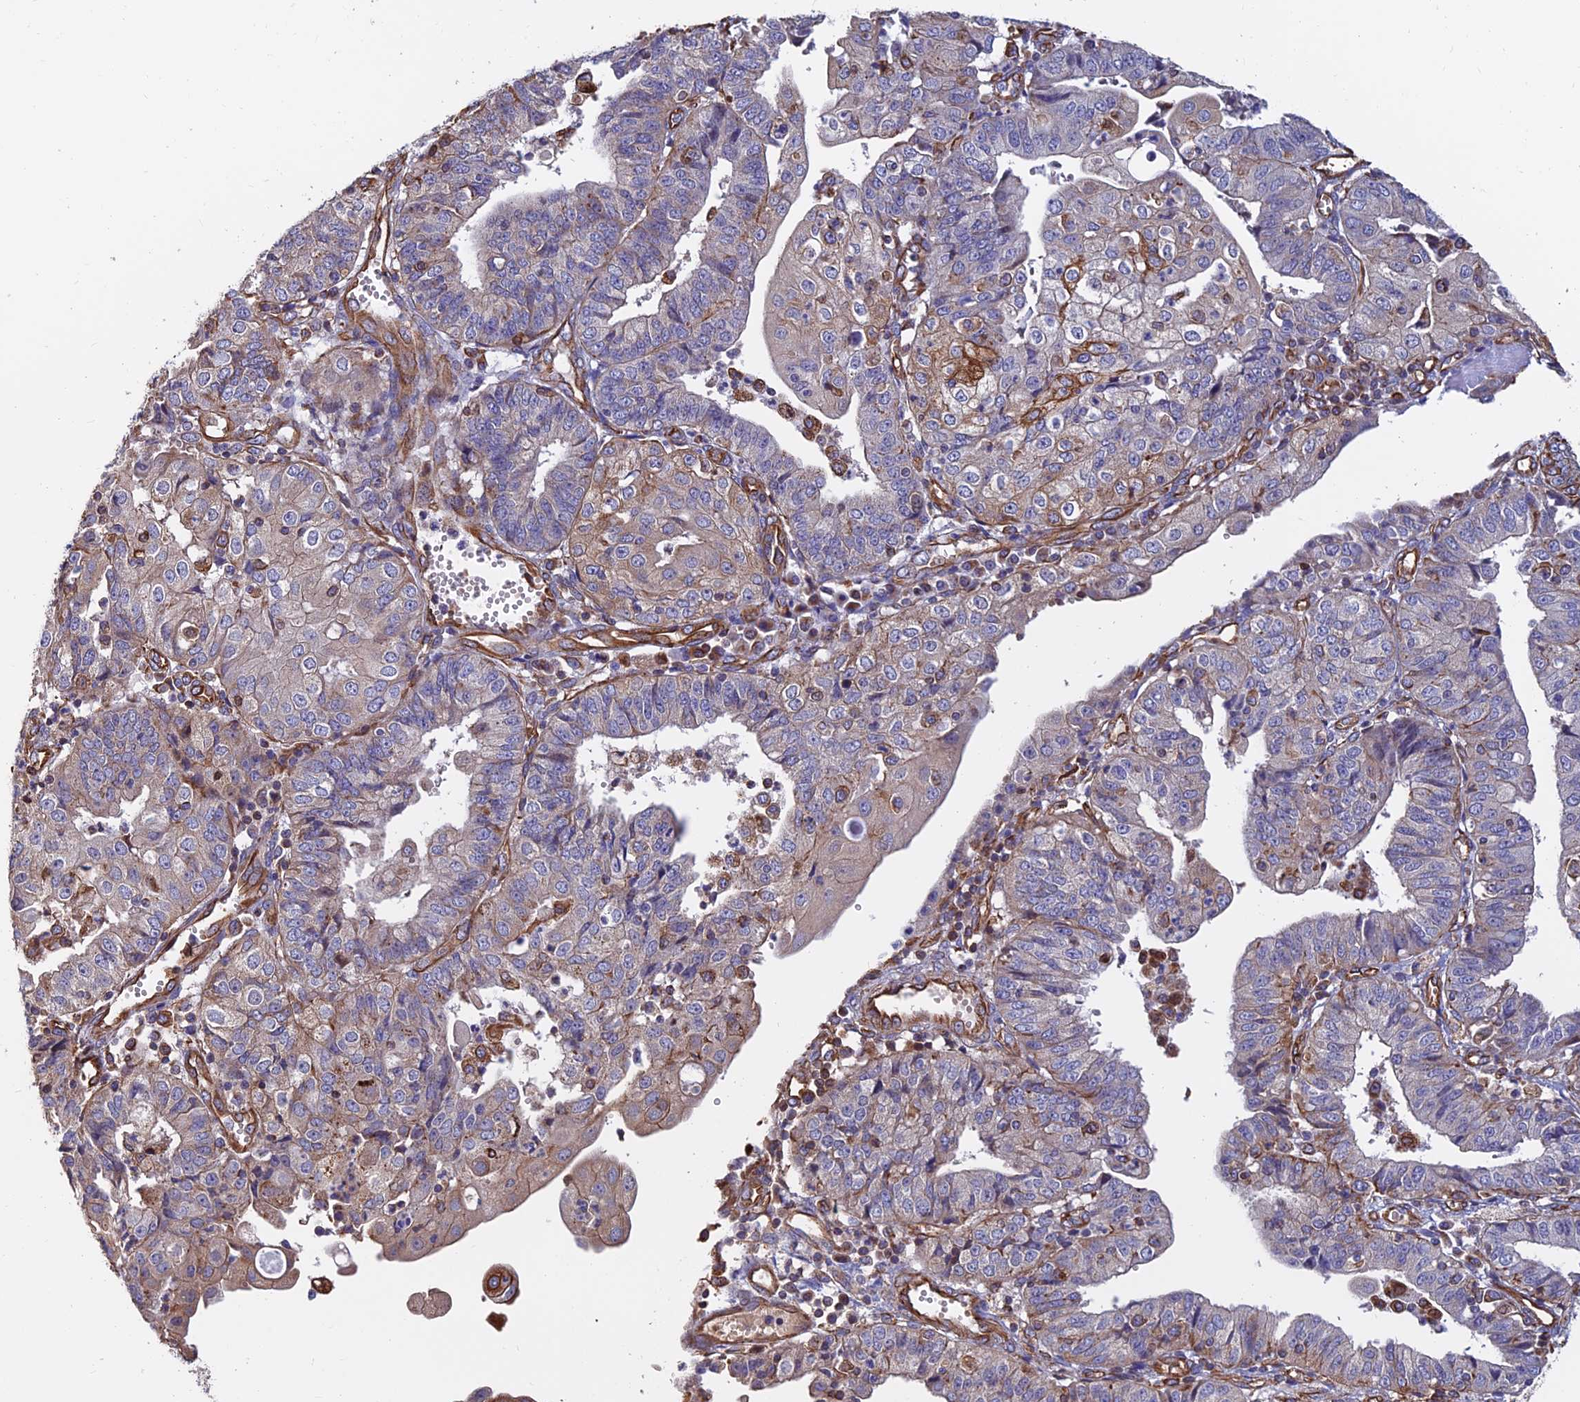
{"staining": {"intensity": "moderate", "quantity": "<25%", "location": "cytoplasmic/membranous"}, "tissue": "endometrial cancer", "cell_type": "Tumor cells", "image_type": "cancer", "snomed": [{"axis": "morphology", "description": "Adenocarcinoma, NOS"}, {"axis": "topography", "description": "Endometrium"}], "caption": "Brown immunohistochemical staining in endometrial adenocarcinoma reveals moderate cytoplasmic/membranous expression in approximately <25% of tumor cells.", "gene": "CDK18", "patient": {"sex": "female", "age": 56}}